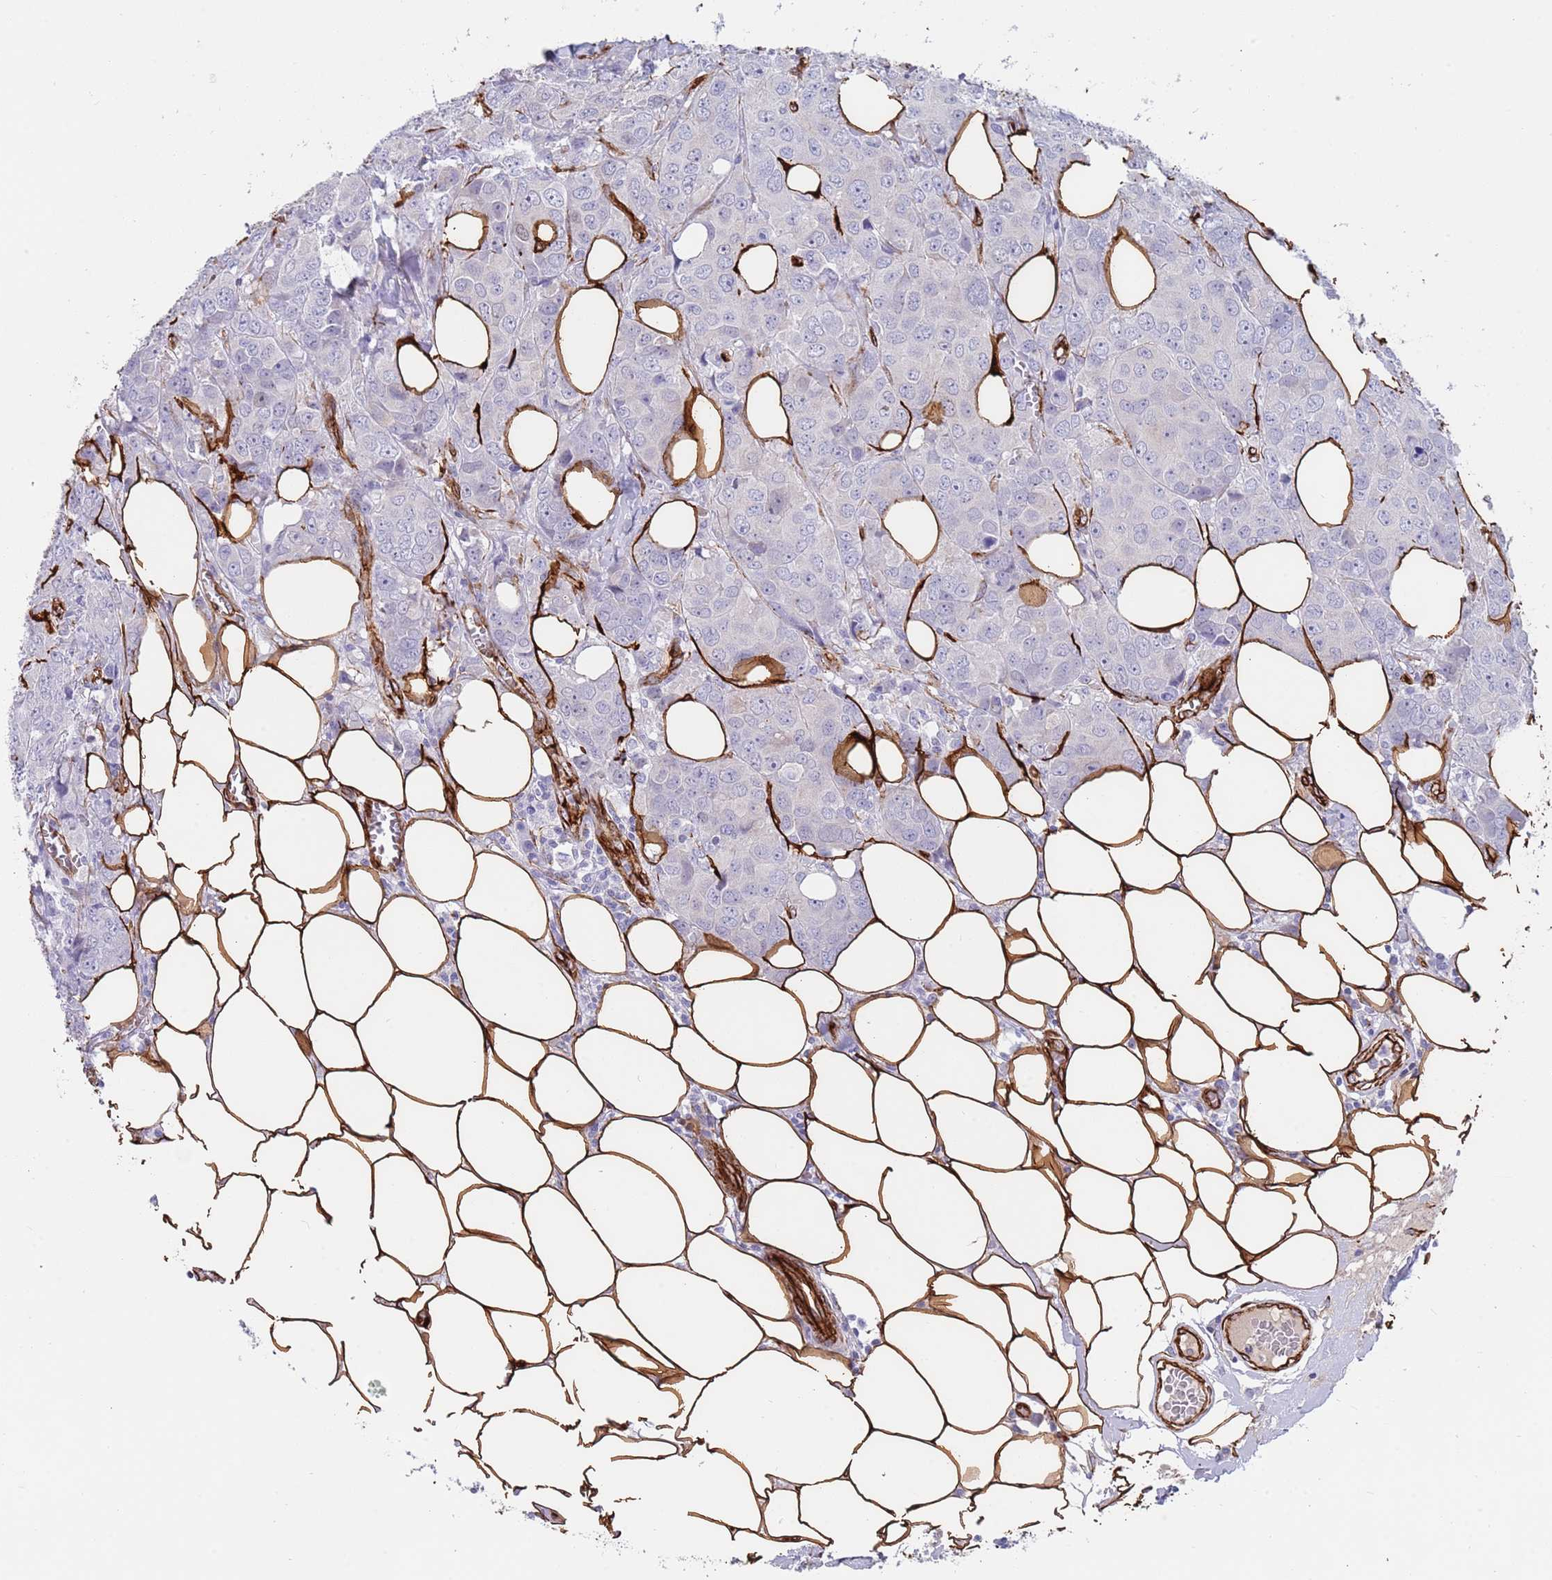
{"staining": {"intensity": "negative", "quantity": "none", "location": "none"}, "tissue": "breast cancer", "cell_type": "Tumor cells", "image_type": "cancer", "snomed": [{"axis": "morphology", "description": "Duct carcinoma"}, {"axis": "topography", "description": "Breast"}], "caption": "IHC histopathology image of neoplastic tissue: human breast cancer (invasive ductal carcinoma) stained with DAB (3,3'-diaminobenzidine) shows no significant protein staining in tumor cells.", "gene": "CAV2", "patient": {"sex": "female", "age": 43}}